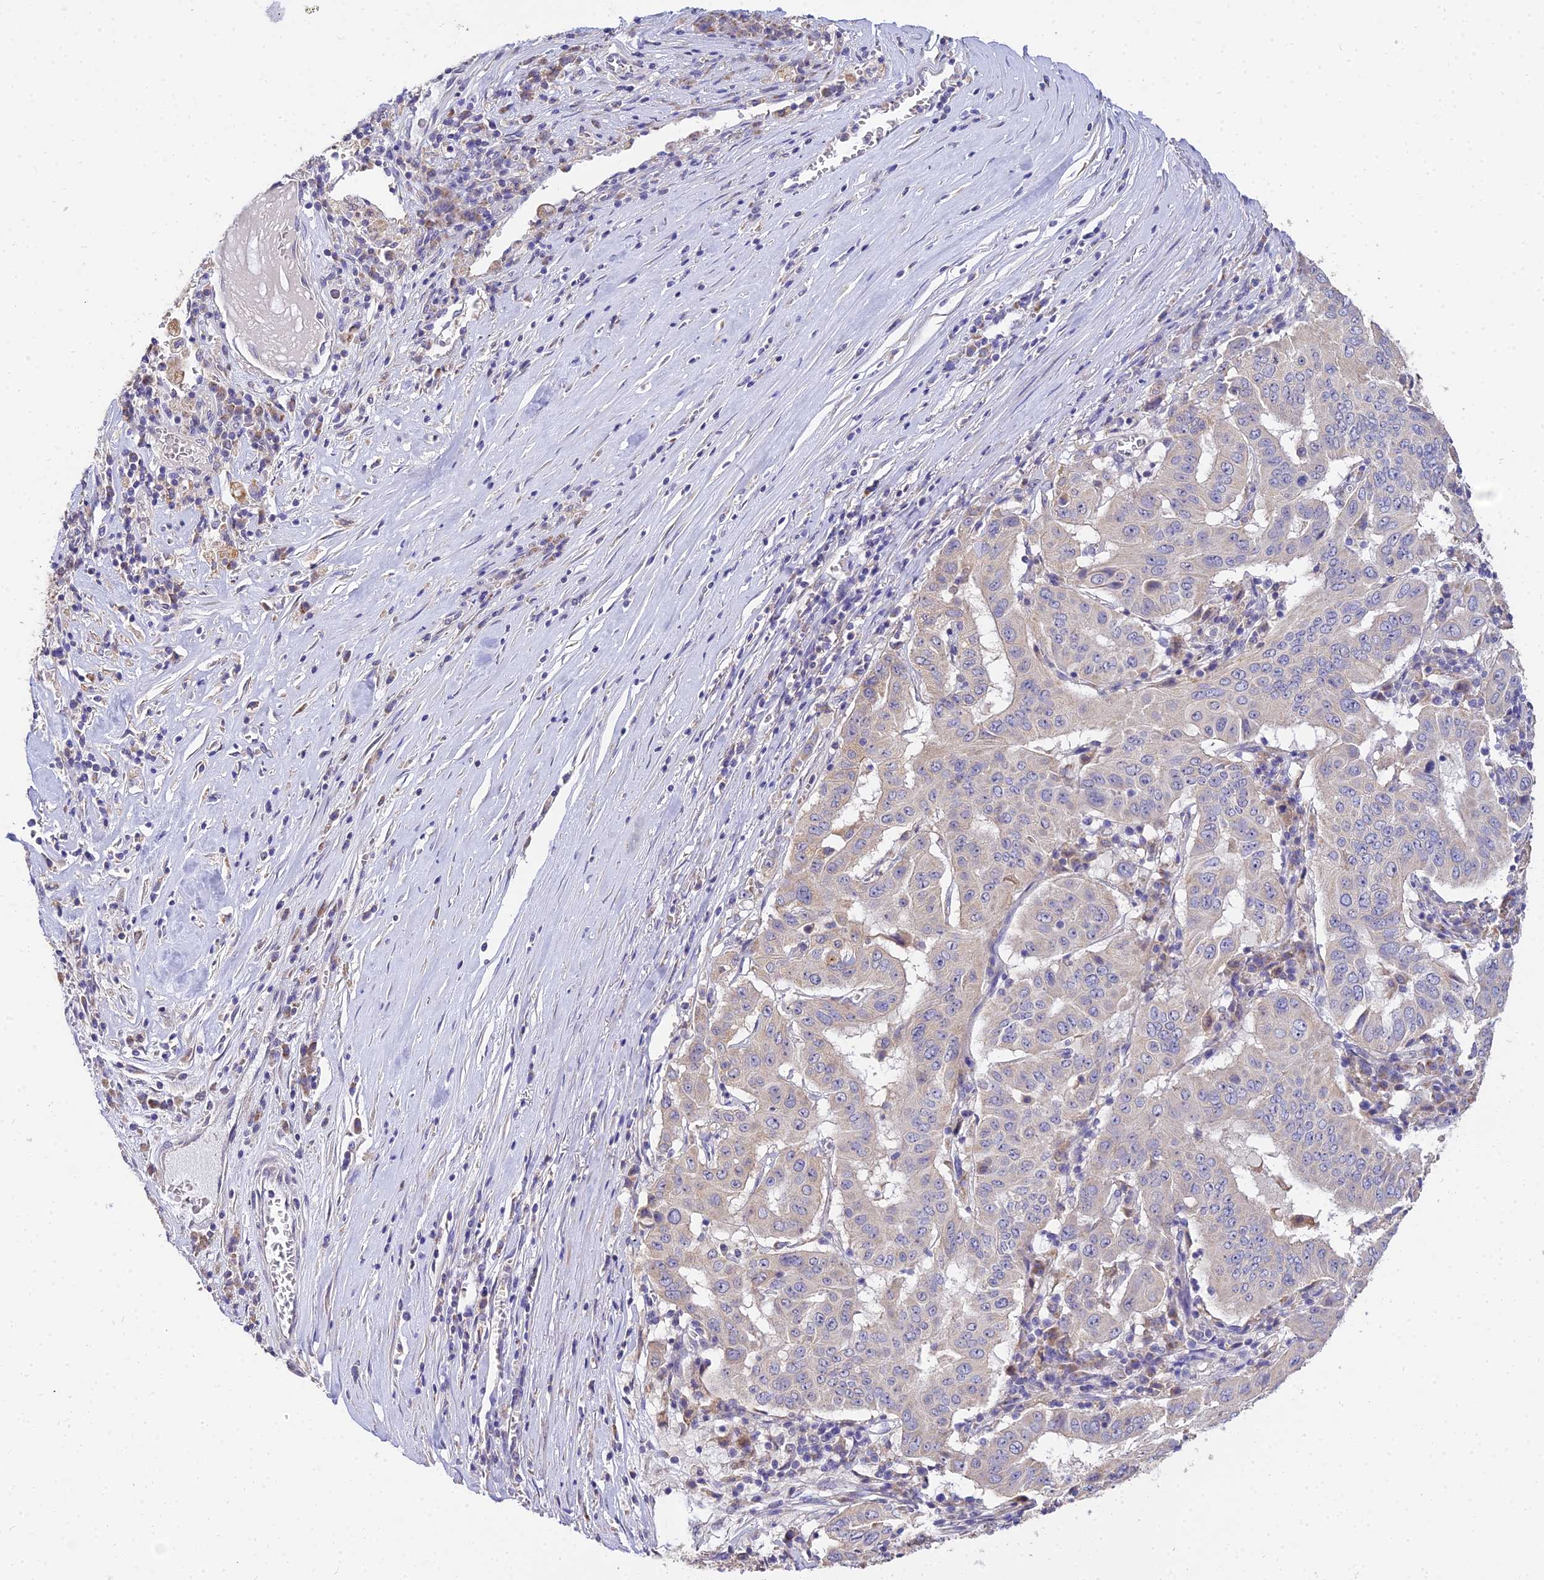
{"staining": {"intensity": "negative", "quantity": "none", "location": "none"}, "tissue": "pancreatic cancer", "cell_type": "Tumor cells", "image_type": "cancer", "snomed": [{"axis": "morphology", "description": "Adenocarcinoma, NOS"}, {"axis": "topography", "description": "Pancreas"}], "caption": "IHC of pancreatic cancer shows no expression in tumor cells. (IHC, brightfield microscopy, high magnification).", "gene": "ARL8B", "patient": {"sex": "male", "age": 63}}